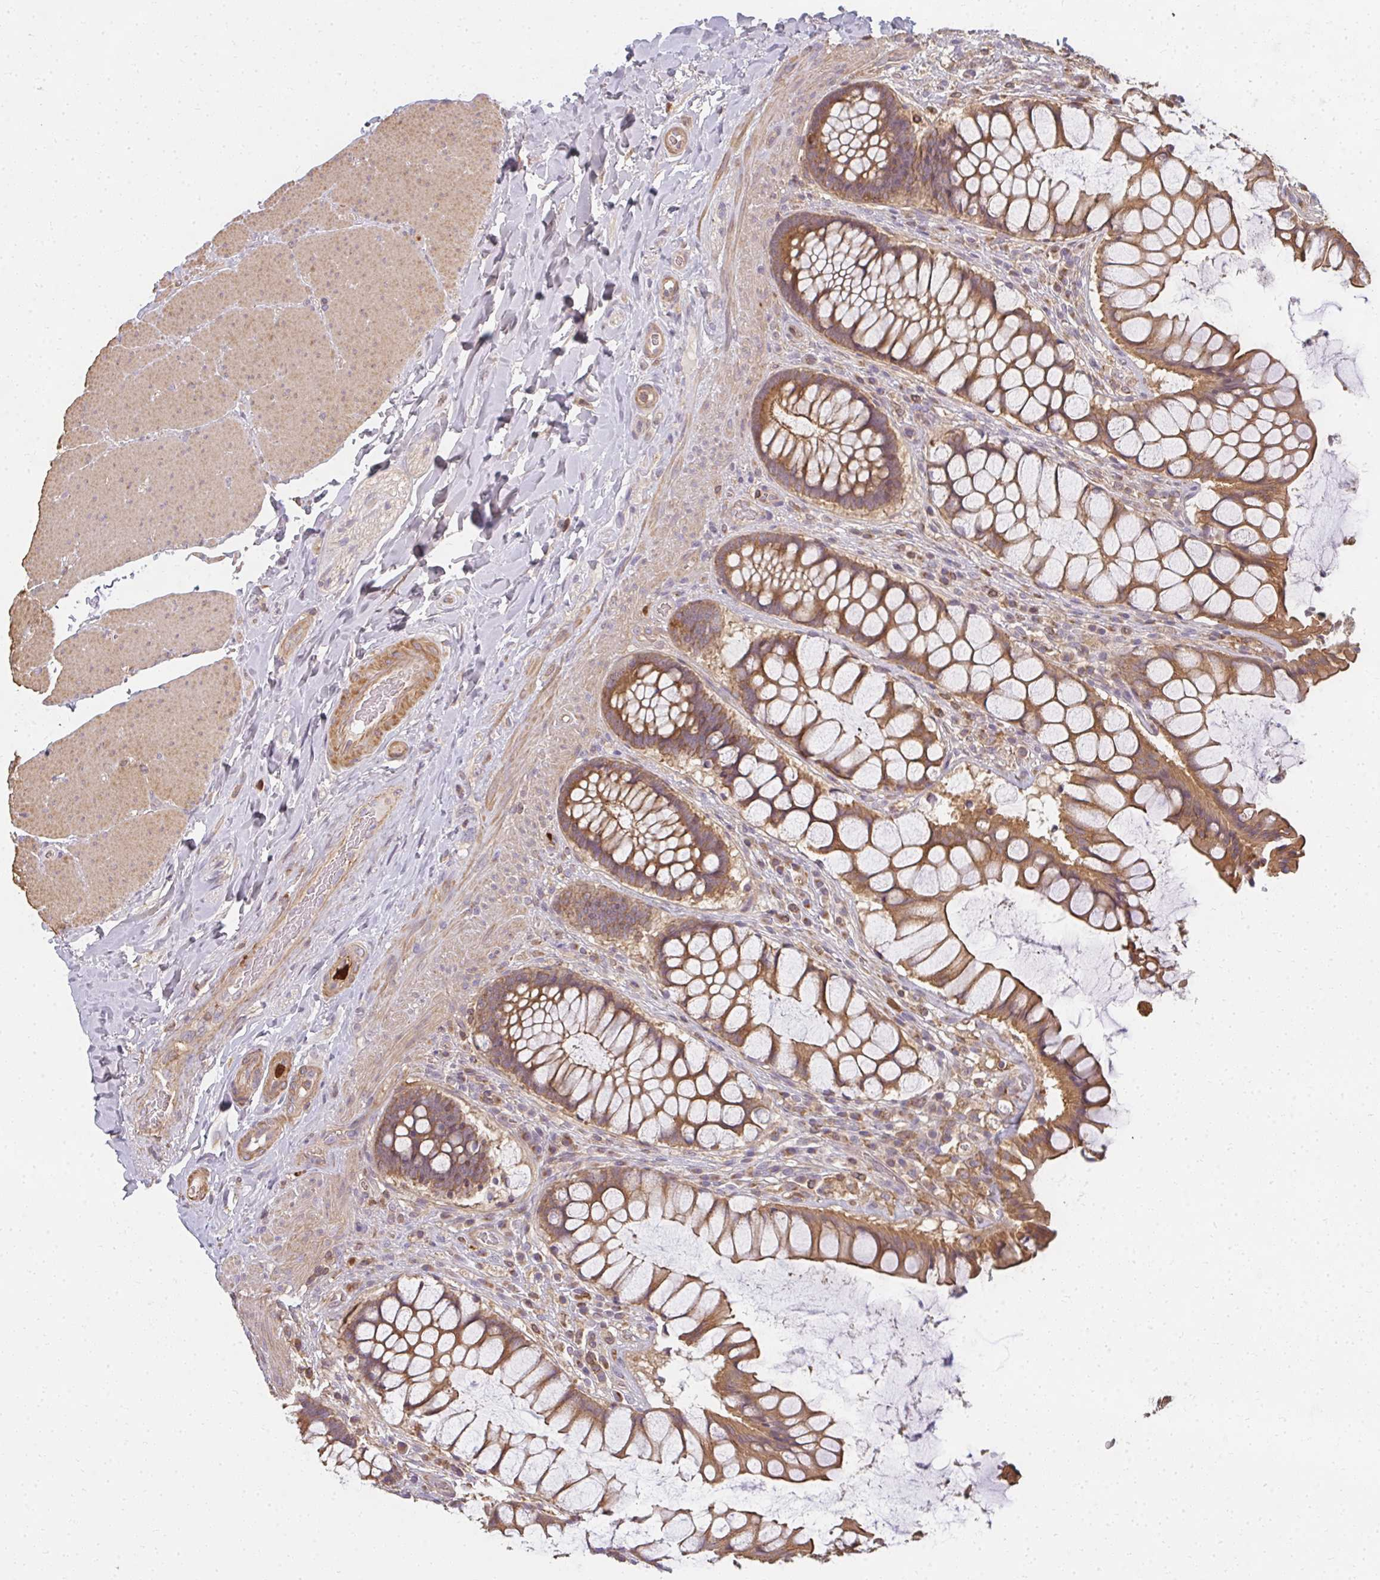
{"staining": {"intensity": "moderate", "quantity": ">75%", "location": "cytoplasmic/membranous"}, "tissue": "rectum", "cell_type": "Glandular cells", "image_type": "normal", "snomed": [{"axis": "morphology", "description": "Normal tissue, NOS"}, {"axis": "topography", "description": "Rectum"}], "caption": "Brown immunohistochemical staining in unremarkable rectum displays moderate cytoplasmic/membranous expression in about >75% of glandular cells. The staining was performed using DAB (3,3'-diaminobenzidine), with brown indicating positive protein expression. Nuclei are stained blue with hematoxylin.", "gene": "CNTRL", "patient": {"sex": "female", "age": 58}}